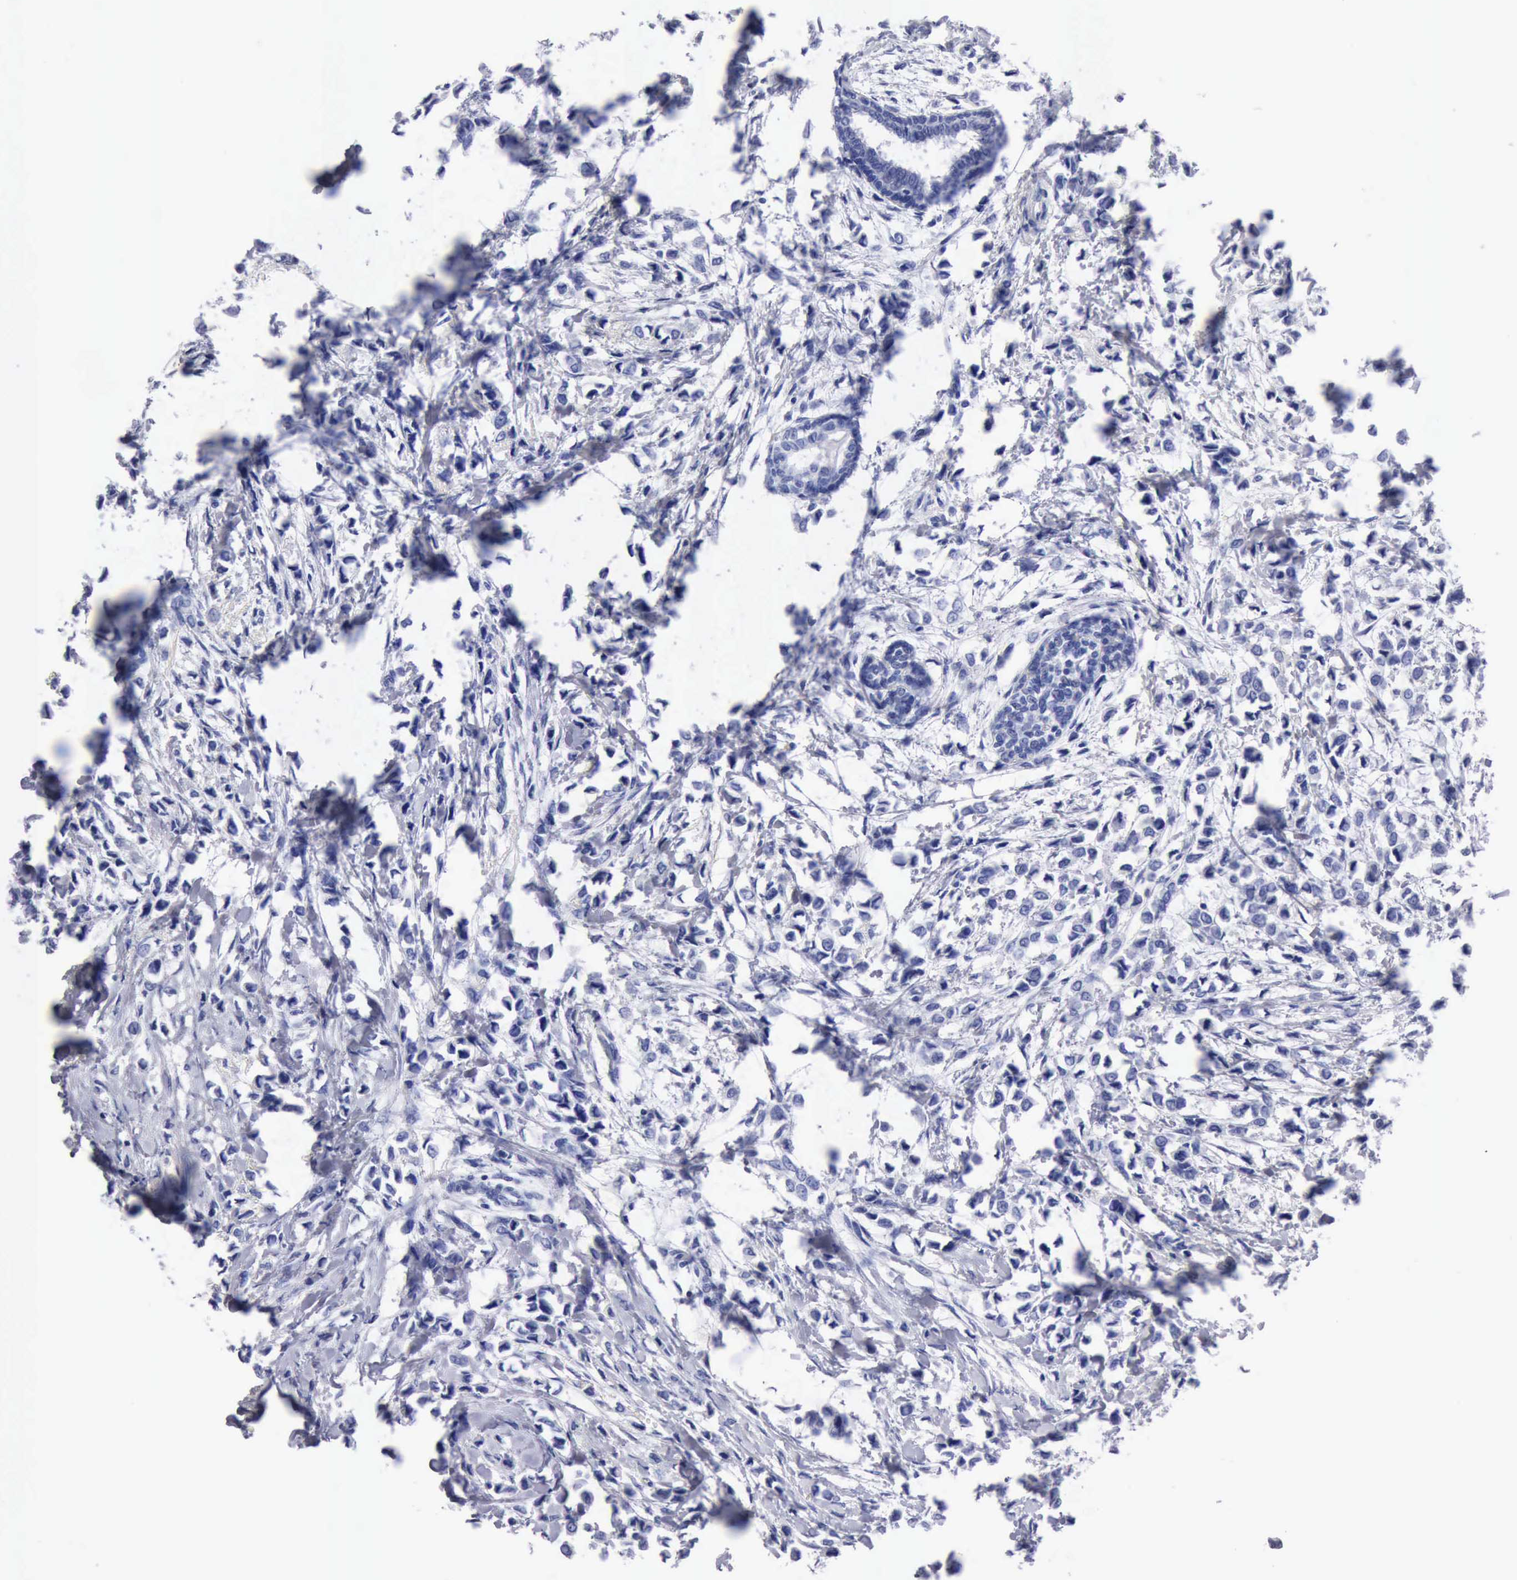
{"staining": {"intensity": "negative", "quantity": "none", "location": "none"}, "tissue": "breast cancer", "cell_type": "Tumor cells", "image_type": "cancer", "snomed": [{"axis": "morphology", "description": "Lobular carcinoma"}, {"axis": "topography", "description": "Breast"}], "caption": "IHC of breast cancer (lobular carcinoma) shows no positivity in tumor cells. (Brightfield microscopy of DAB immunohistochemistry at high magnification).", "gene": "CYP19A1", "patient": {"sex": "female", "age": 51}}